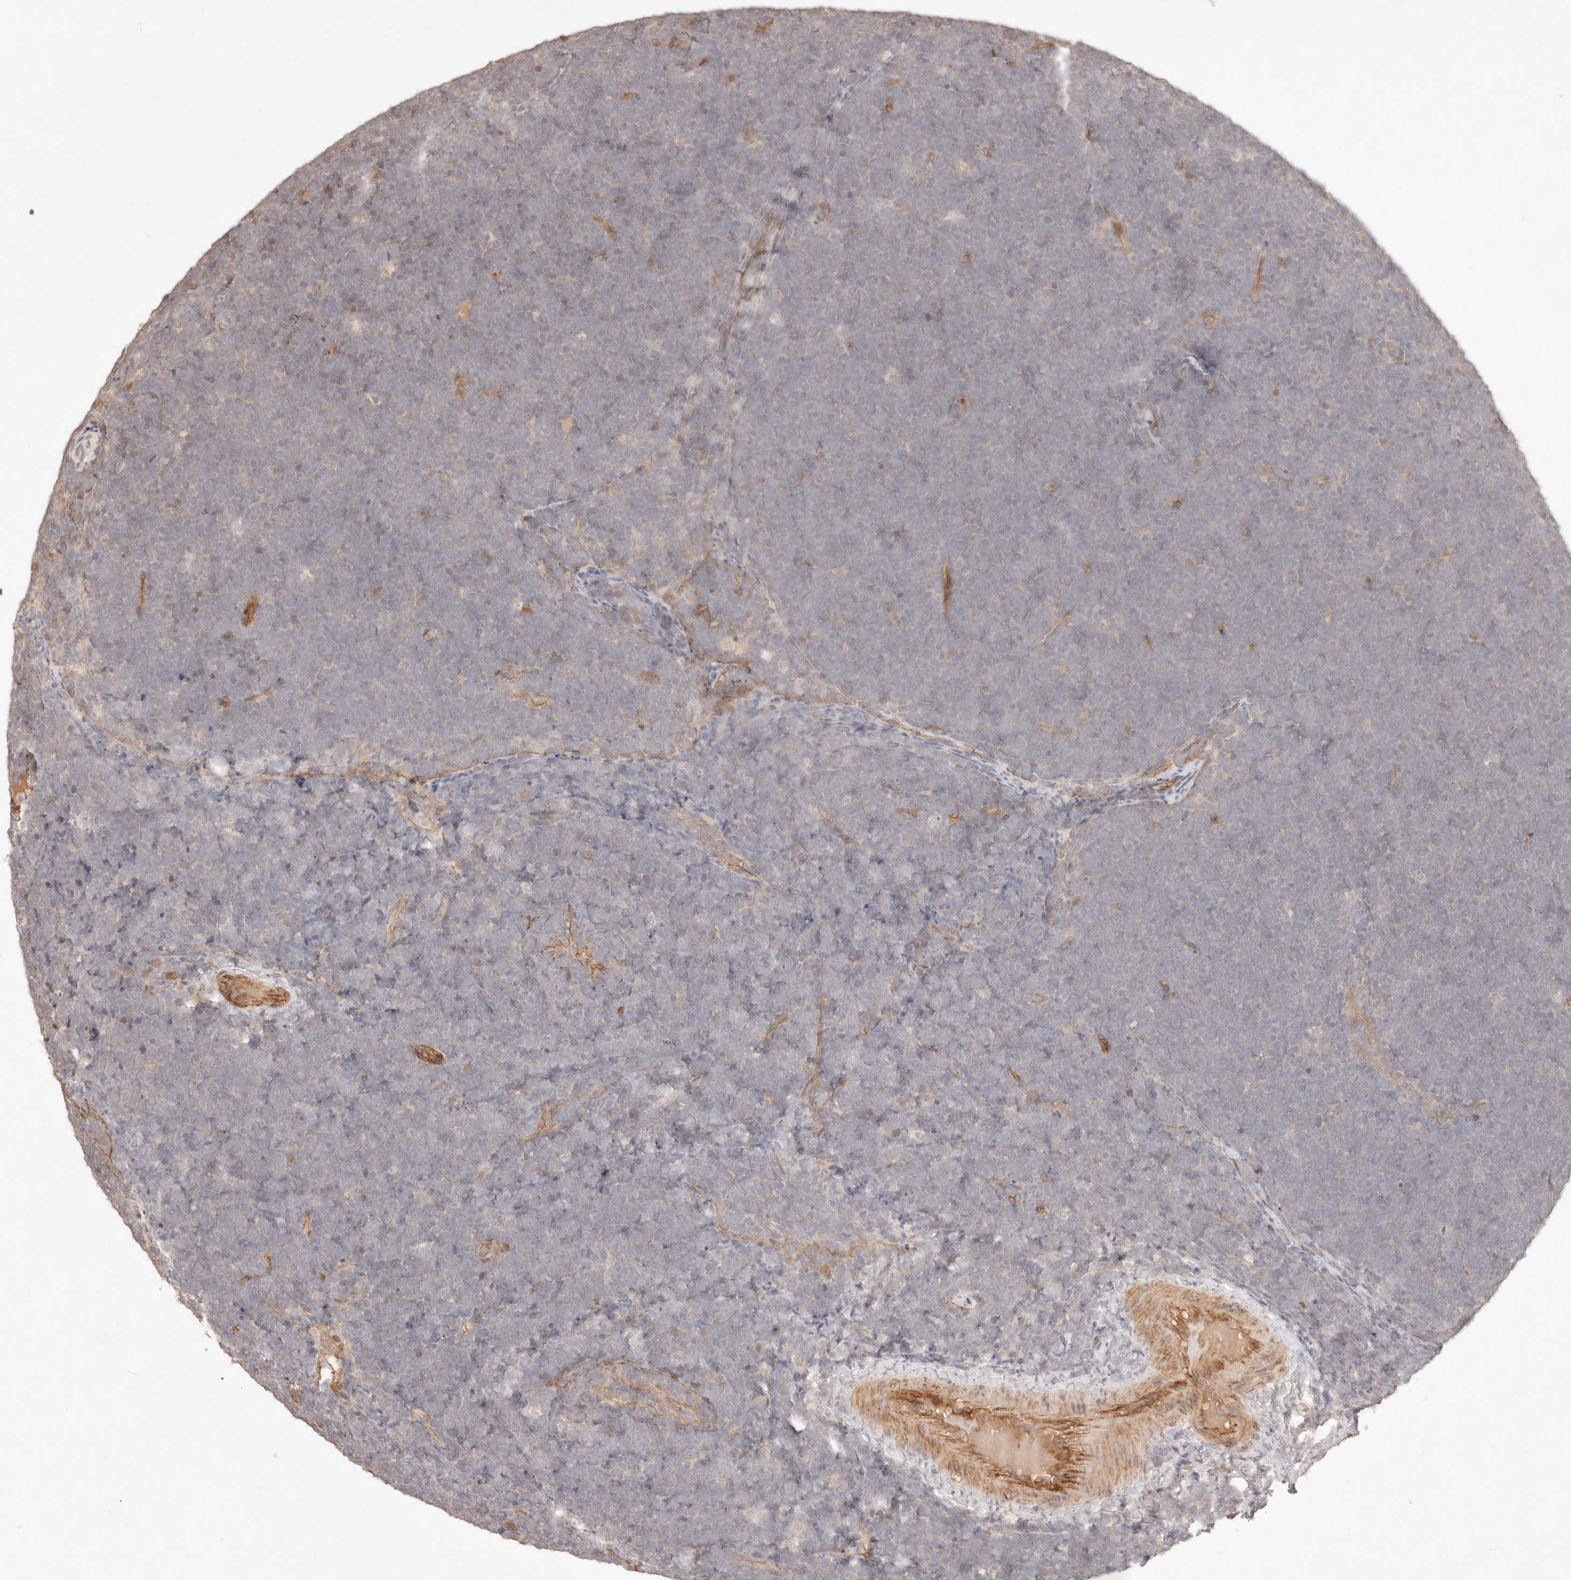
{"staining": {"intensity": "weak", "quantity": "<25%", "location": "nuclear"}, "tissue": "lymphoma", "cell_type": "Tumor cells", "image_type": "cancer", "snomed": [{"axis": "morphology", "description": "Malignant lymphoma, non-Hodgkin's type, High grade"}, {"axis": "topography", "description": "Lymph node"}], "caption": "This histopathology image is of lymphoma stained with immunohistochemistry to label a protein in brown with the nuclei are counter-stained blue. There is no expression in tumor cells.", "gene": "MEP1A", "patient": {"sex": "male", "age": 13}}